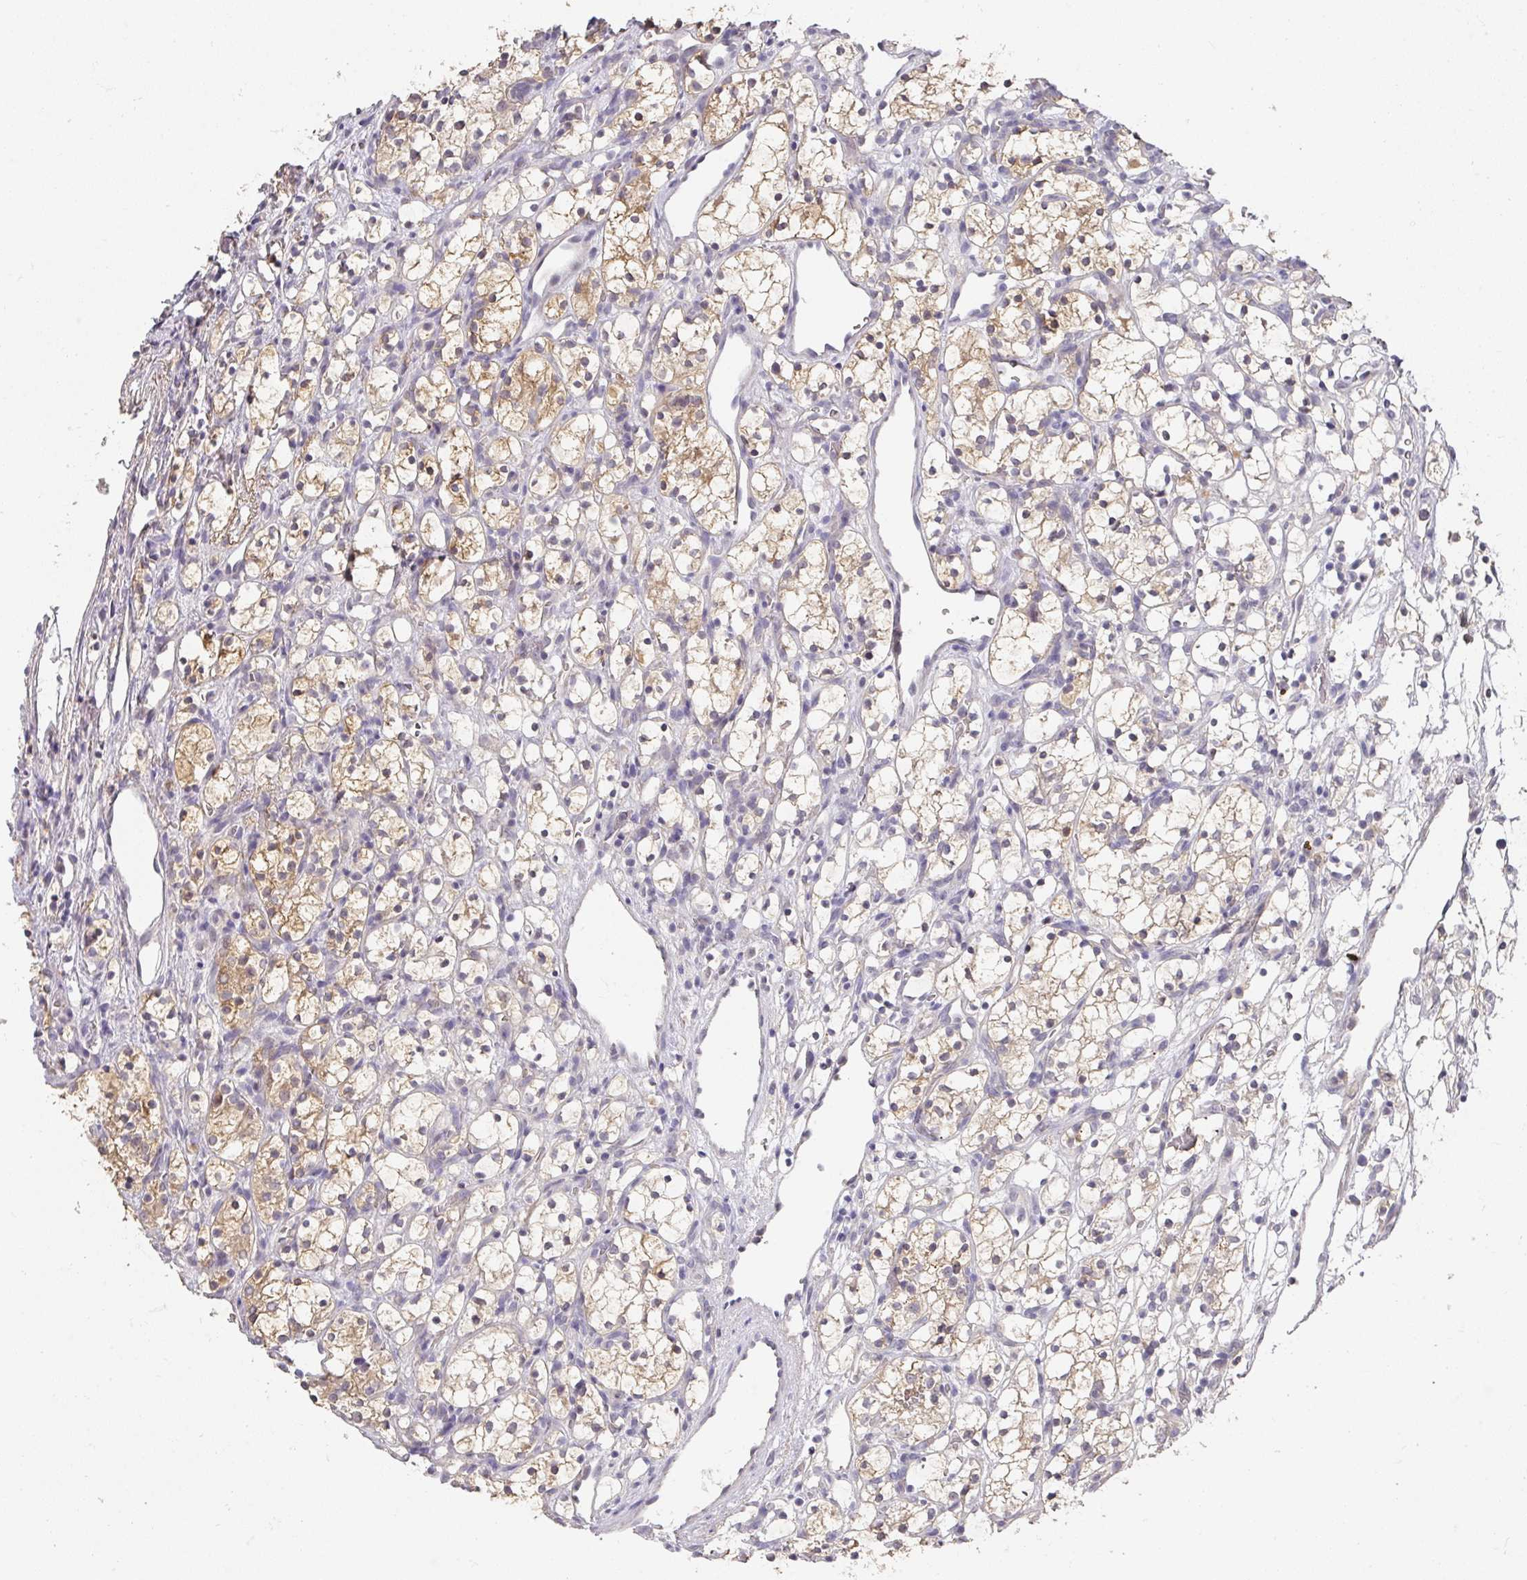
{"staining": {"intensity": "moderate", "quantity": "25%-75%", "location": "cytoplasmic/membranous"}, "tissue": "renal cancer", "cell_type": "Tumor cells", "image_type": "cancer", "snomed": [{"axis": "morphology", "description": "Adenocarcinoma, NOS"}, {"axis": "topography", "description": "Kidney"}], "caption": "Renal adenocarcinoma stained for a protein demonstrates moderate cytoplasmic/membranous positivity in tumor cells.", "gene": "FOXN4", "patient": {"sex": "female", "age": 69}}